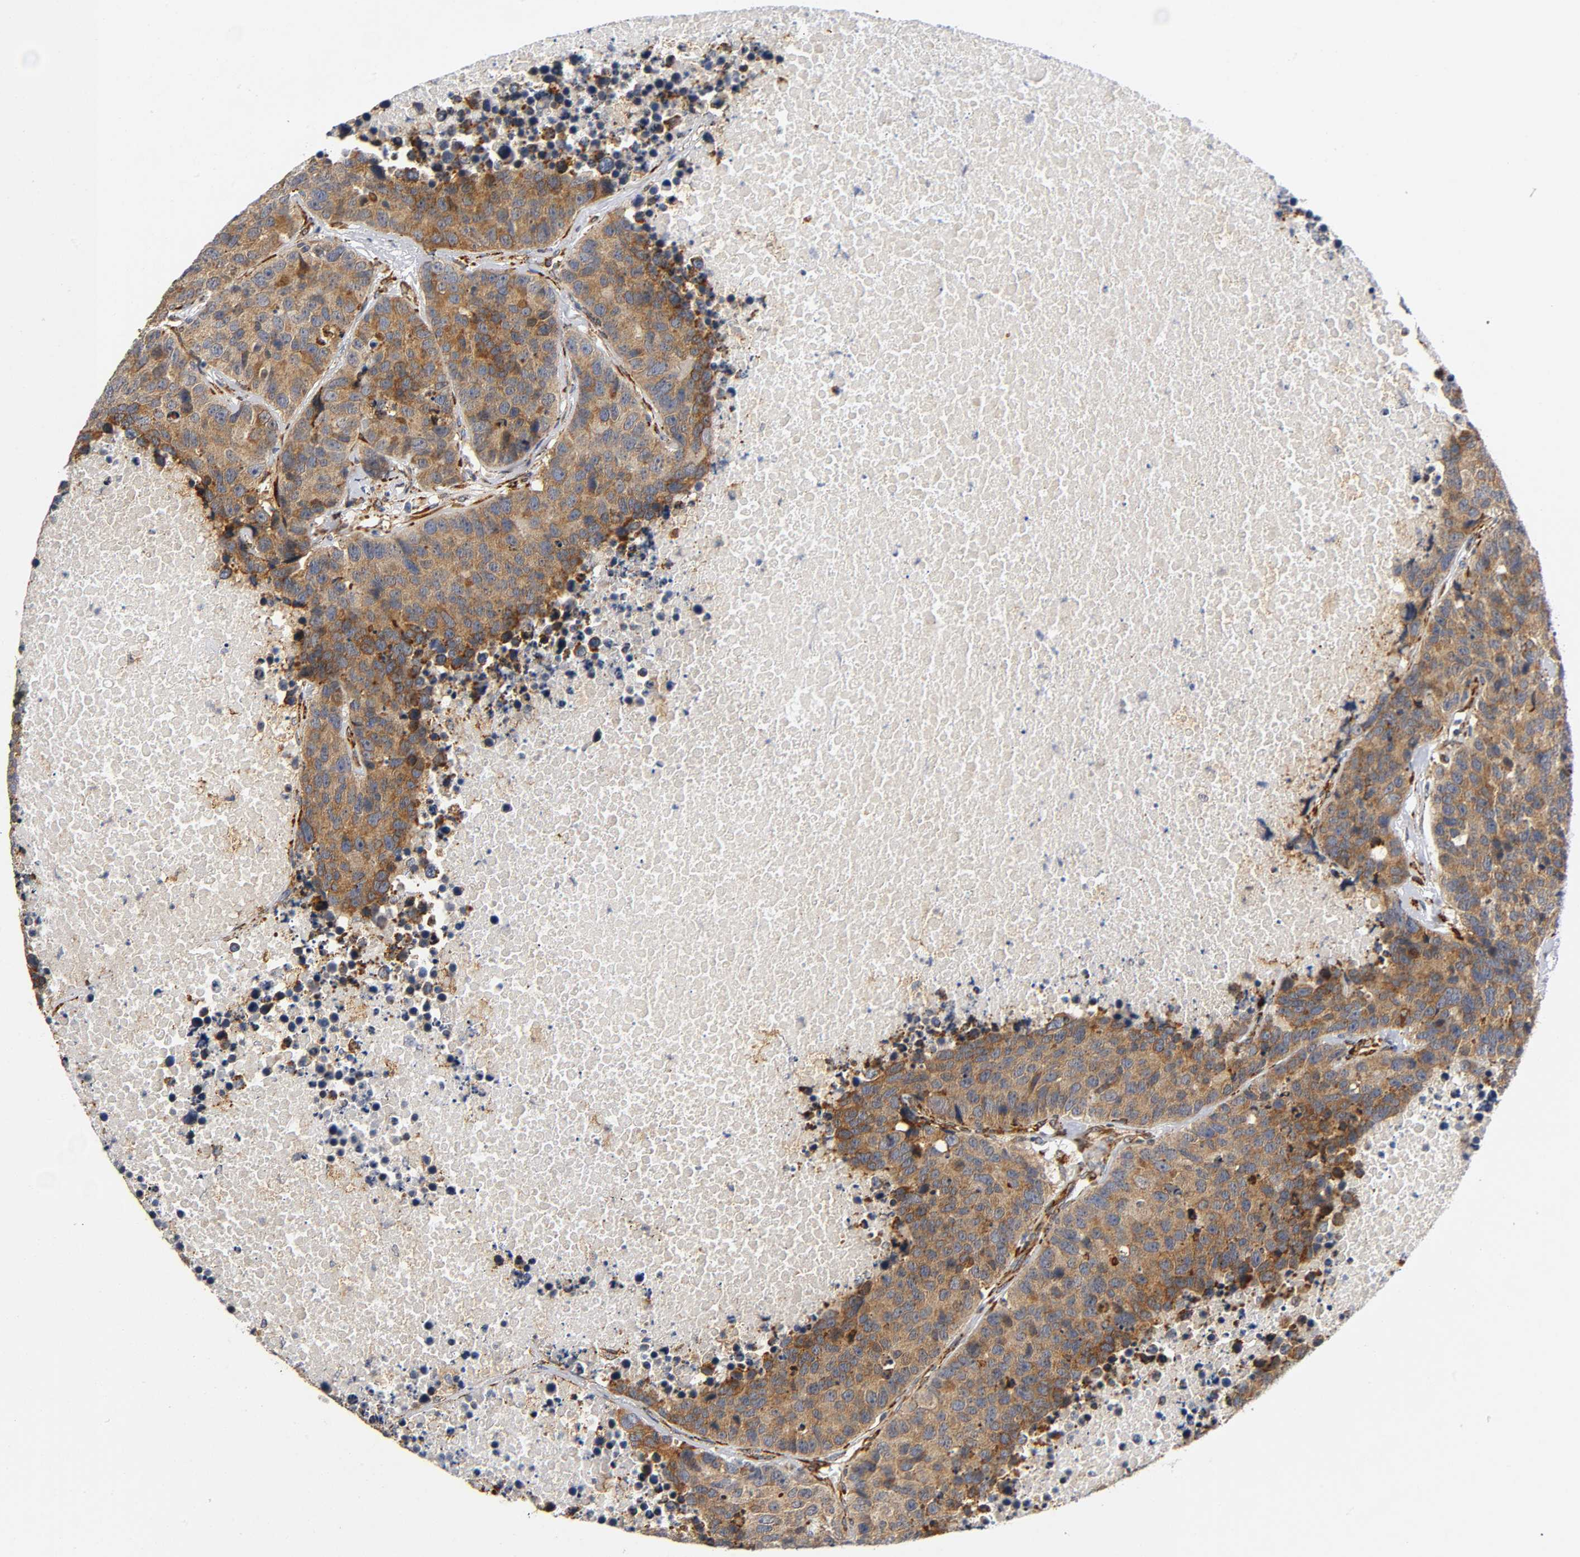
{"staining": {"intensity": "moderate", "quantity": ">75%", "location": "cytoplasmic/membranous"}, "tissue": "carcinoid", "cell_type": "Tumor cells", "image_type": "cancer", "snomed": [{"axis": "morphology", "description": "Carcinoid, malignant, NOS"}, {"axis": "topography", "description": "Lung"}], "caption": "Immunohistochemistry image of carcinoid stained for a protein (brown), which exhibits medium levels of moderate cytoplasmic/membranous expression in about >75% of tumor cells.", "gene": "SOS2", "patient": {"sex": "male", "age": 60}}